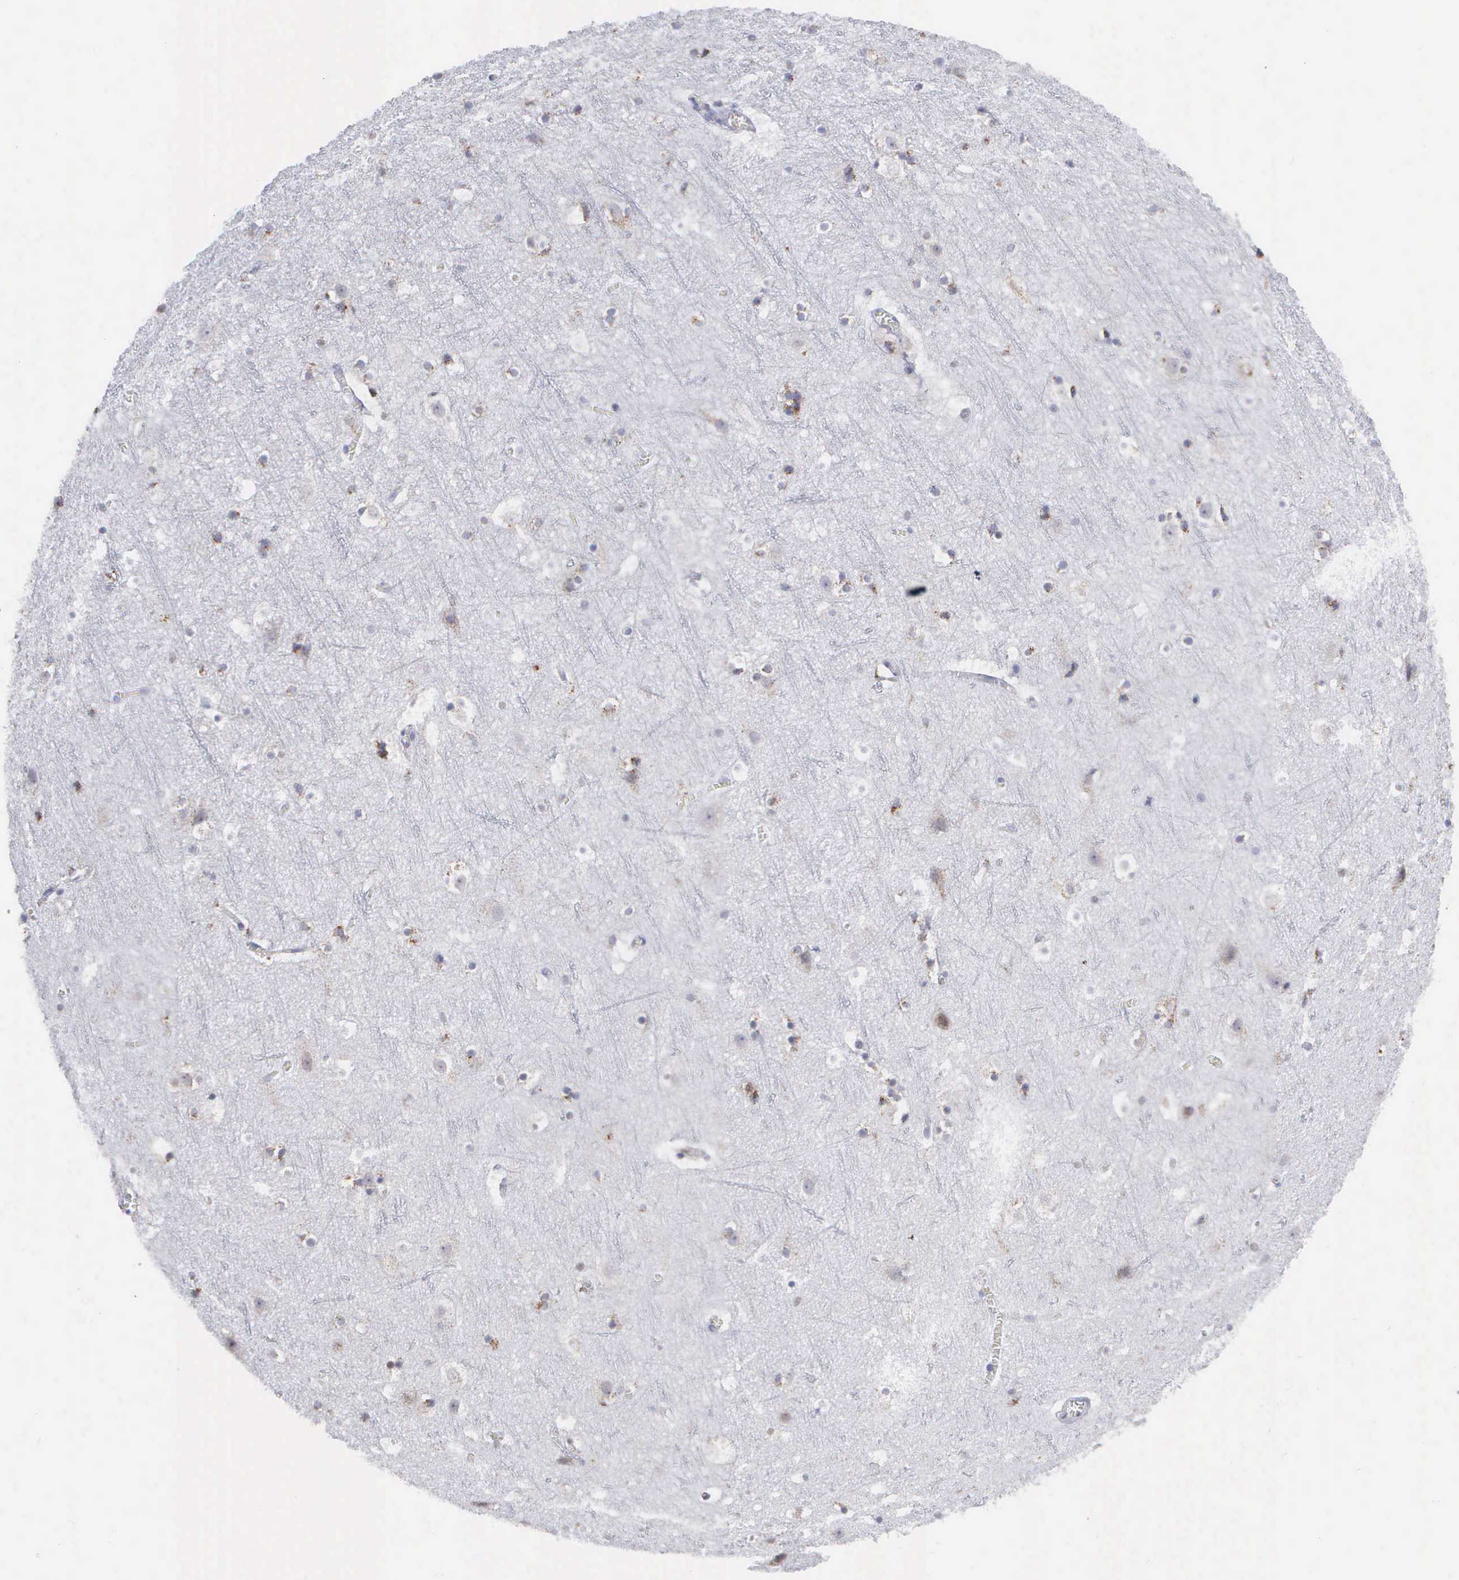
{"staining": {"intensity": "negative", "quantity": "none", "location": "none"}, "tissue": "cerebral cortex", "cell_type": "Endothelial cells", "image_type": "normal", "snomed": [{"axis": "morphology", "description": "Normal tissue, NOS"}, {"axis": "topography", "description": "Cerebral cortex"}], "caption": "High magnification brightfield microscopy of normal cerebral cortex stained with DAB (3,3'-diaminobenzidine) (brown) and counterstained with hematoxylin (blue): endothelial cells show no significant positivity.", "gene": "SPIN3", "patient": {"sex": "male", "age": 45}}